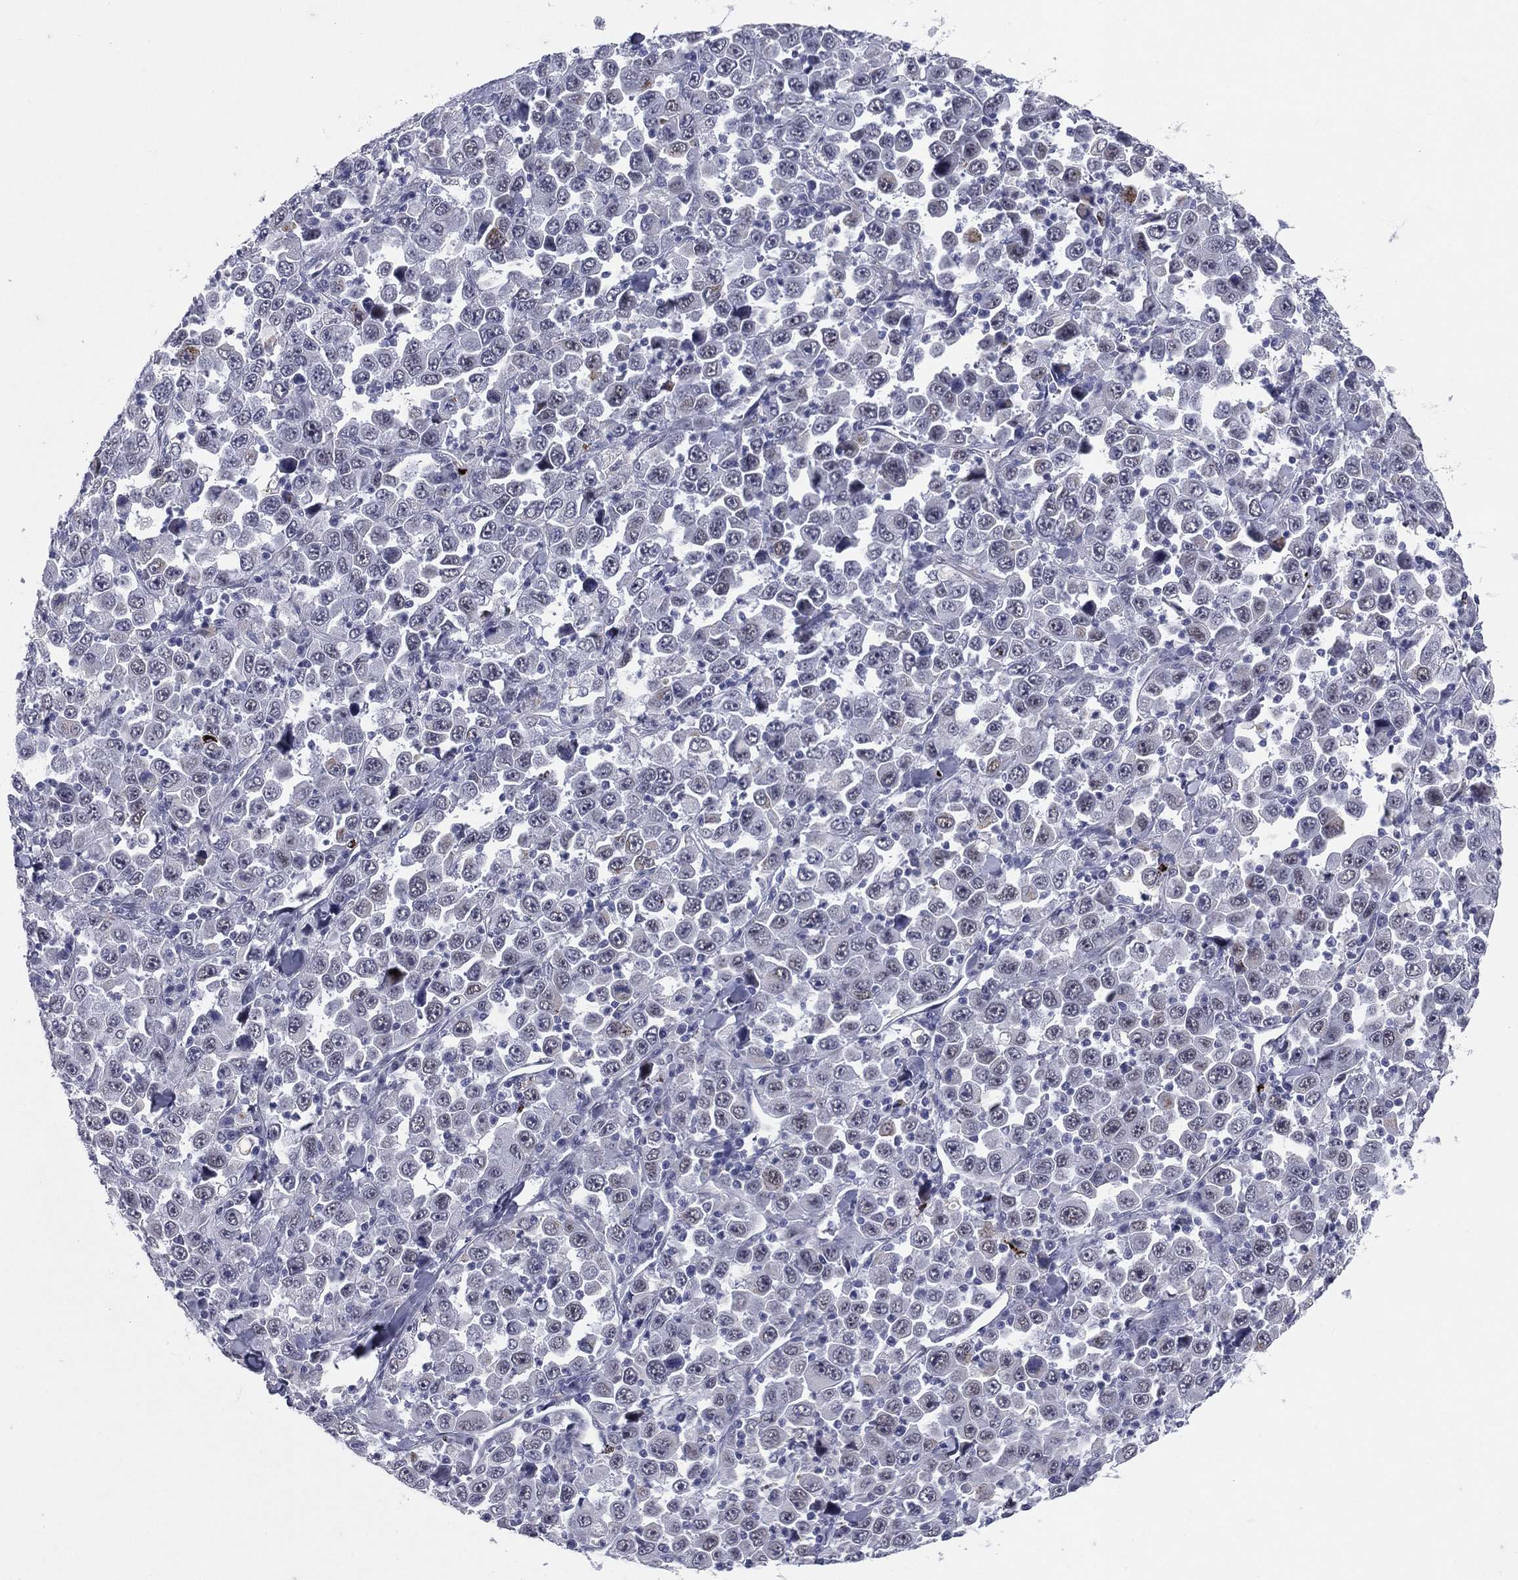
{"staining": {"intensity": "negative", "quantity": "none", "location": "none"}, "tissue": "stomach cancer", "cell_type": "Tumor cells", "image_type": "cancer", "snomed": [{"axis": "morphology", "description": "Normal tissue, NOS"}, {"axis": "morphology", "description": "Adenocarcinoma, NOS"}, {"axis": "topography", "description": "Stomach, upper"}, {"axis": "topography", "description": "Stomach"}], "caption": "Immunohistochemical staining of human adenocarcinoma (stomach) reveals no significant positivity in tumor cells. The staining is performed using DAB brown chromogen with nuclei counter-stained in using hematoxylin.", "gene": "HLA-DOA", "patient": {"sex": "male", "age": 59}}